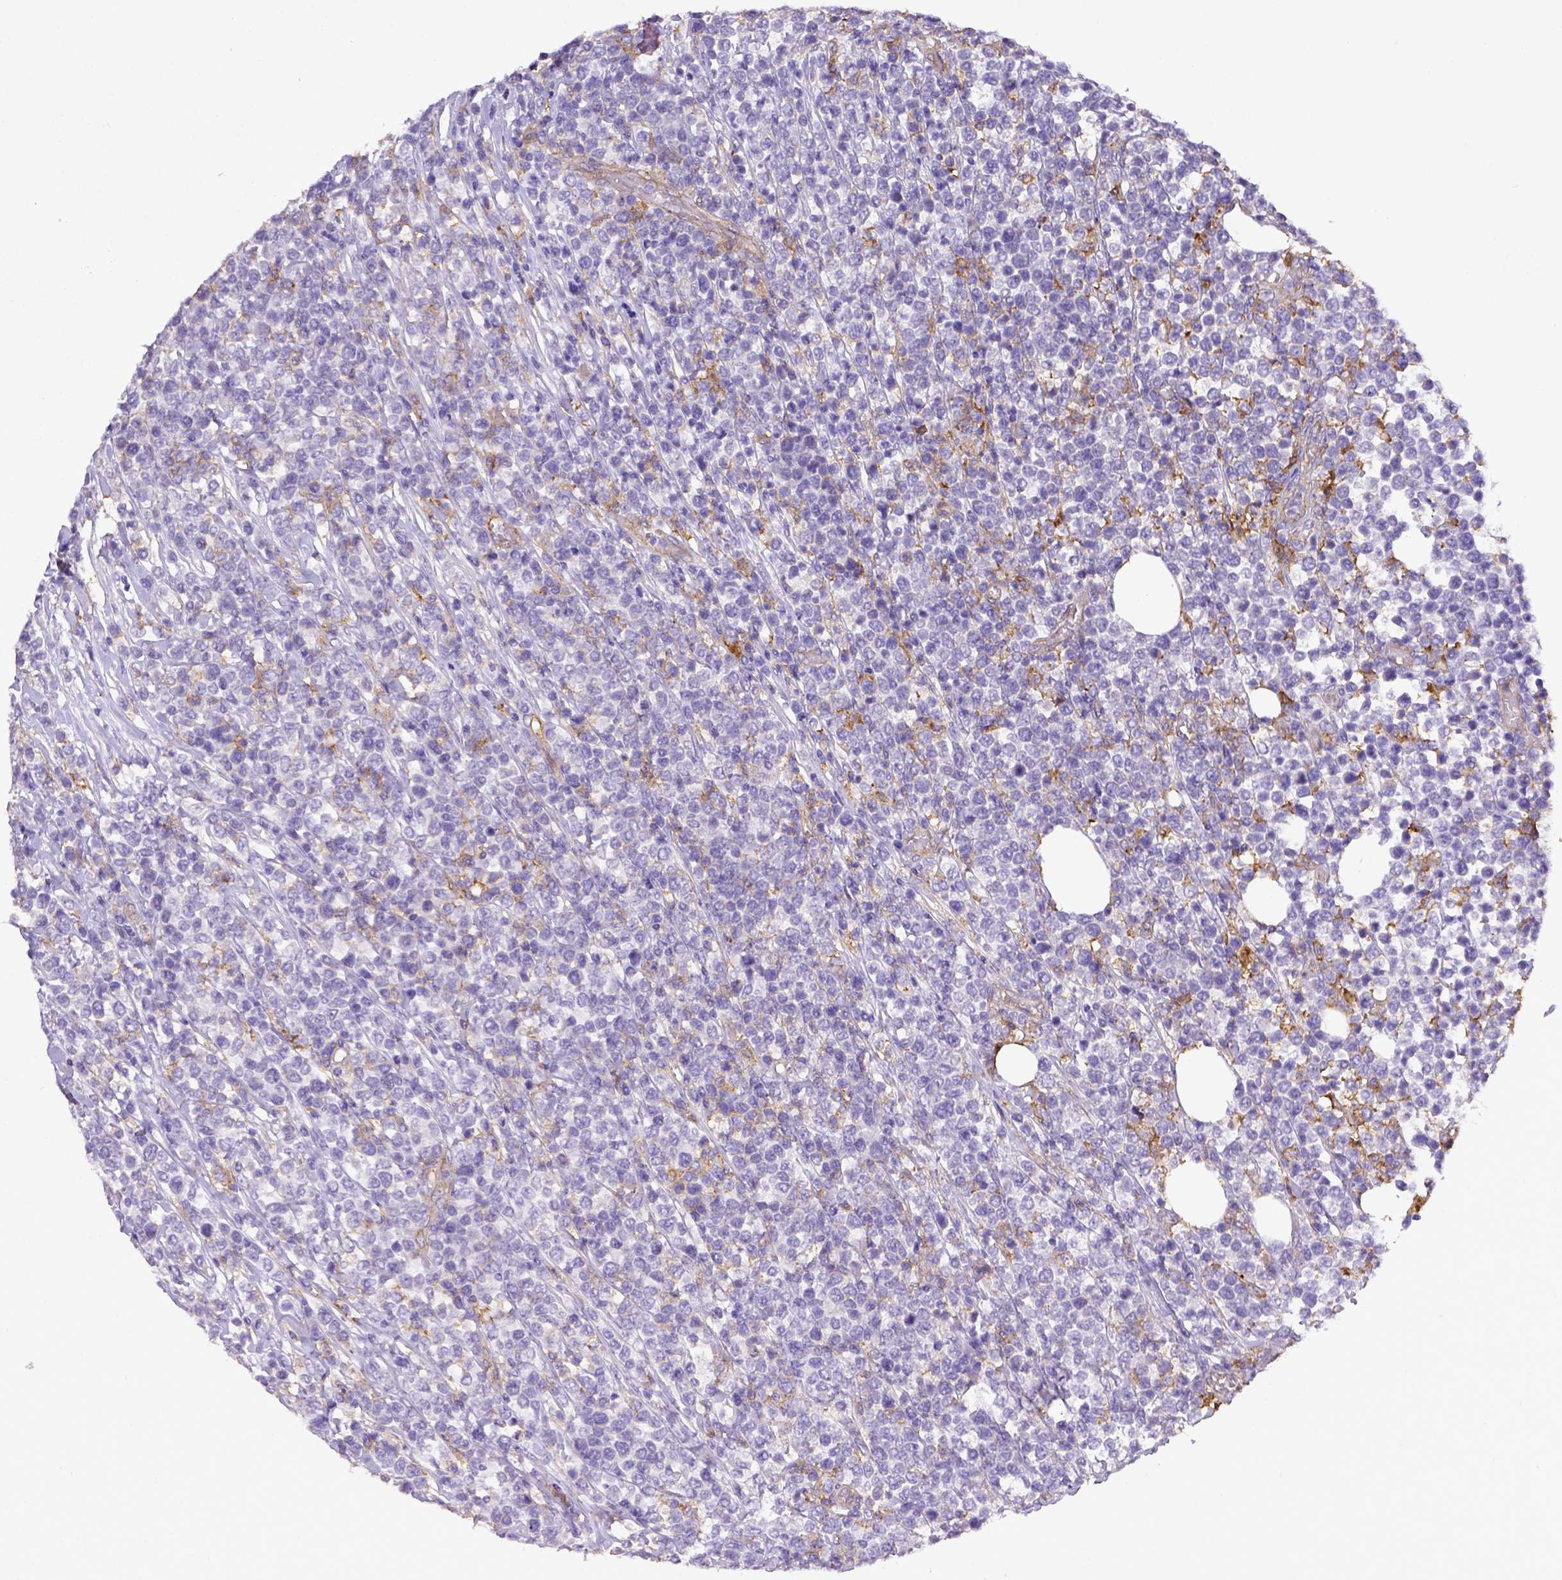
{"staining": {"intensity": "negative", "quantity": "none", "location": "none"}, "tissue": "lymphoma", "cell_type": "Tumor cells", "image_type": "cancer", "snomed": [{"axis": "morphology", "description": "Malignant lymphoma, non-Hodgkin's type, High grade"}, {"axis": "topography", "description": "Soft tissue"}], "caption": "There is no significant staining in tumor cells of malignant lymphoma, non-Hodgkin's type (high-grade). (IHC, brightfield microscopy, high magnification).", "gene": "CD40", "patient": {"sex": "female", "age": 56}}